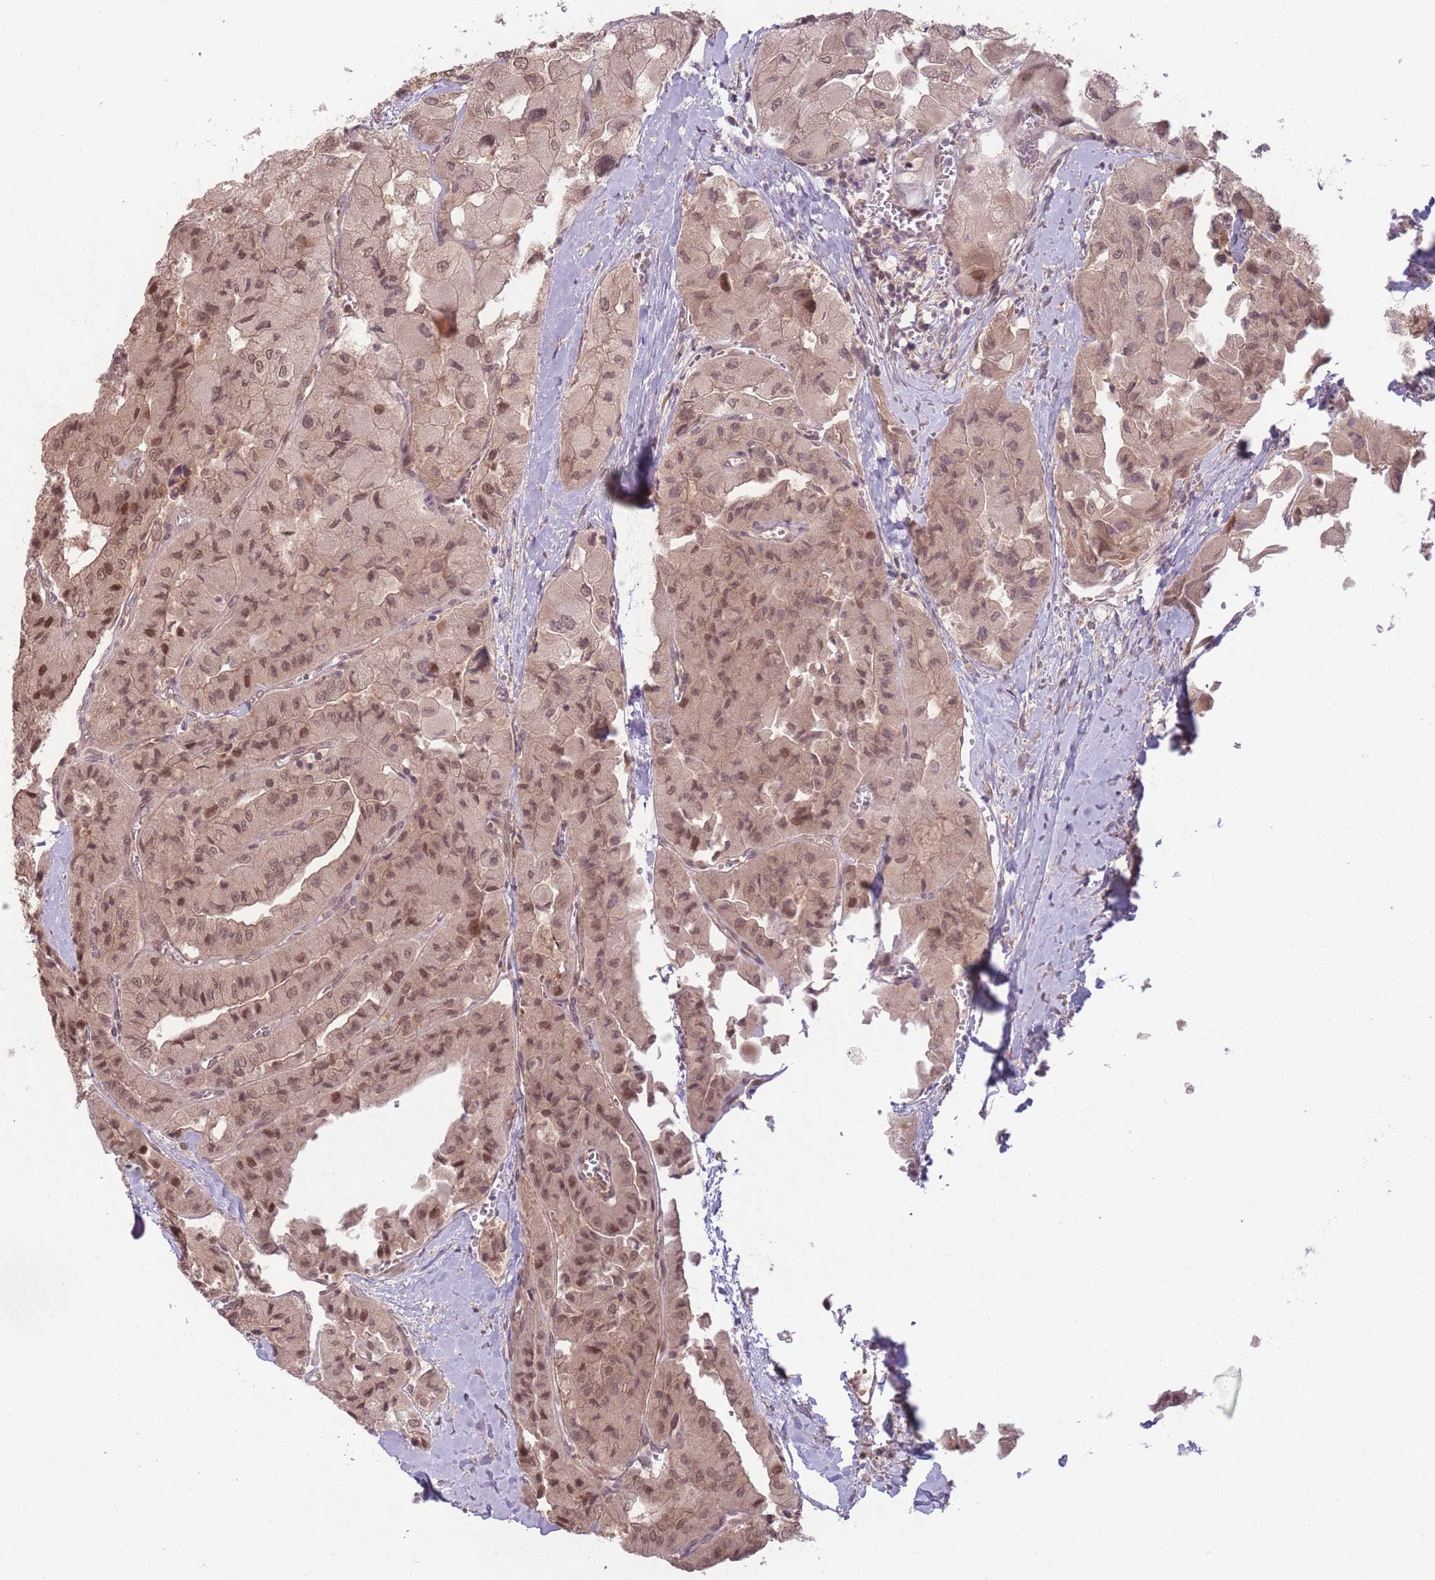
{"staining": {"intensity": "moderate", "quantity": ">75%", "location": "cytoplasmic/membranous,nuclear"}, "tissue": "thyroid cancer", "cell_type": "Tumor cells", "image_type": "cancer", "snomed": [{"axis": "morphology", "description": "Normal tissue, NOS"}, {"axis": "morphology", "description": "Papillary adenocarcinoma, NOS"}, {"axis": "topography", "description": "Thyroid gland"}], "caption": "Tumor cells show medium levels of moderate cytoplasmic/membranous and nuclear staining in approximately >75% of cells in human thyroid cancer (papillary adenocarcinoma). (DAB IHC, brown staining for protein, blue staining for nuclei).", "gene": "CCDC154", "patient": {"sex": "female", "age": 59}}